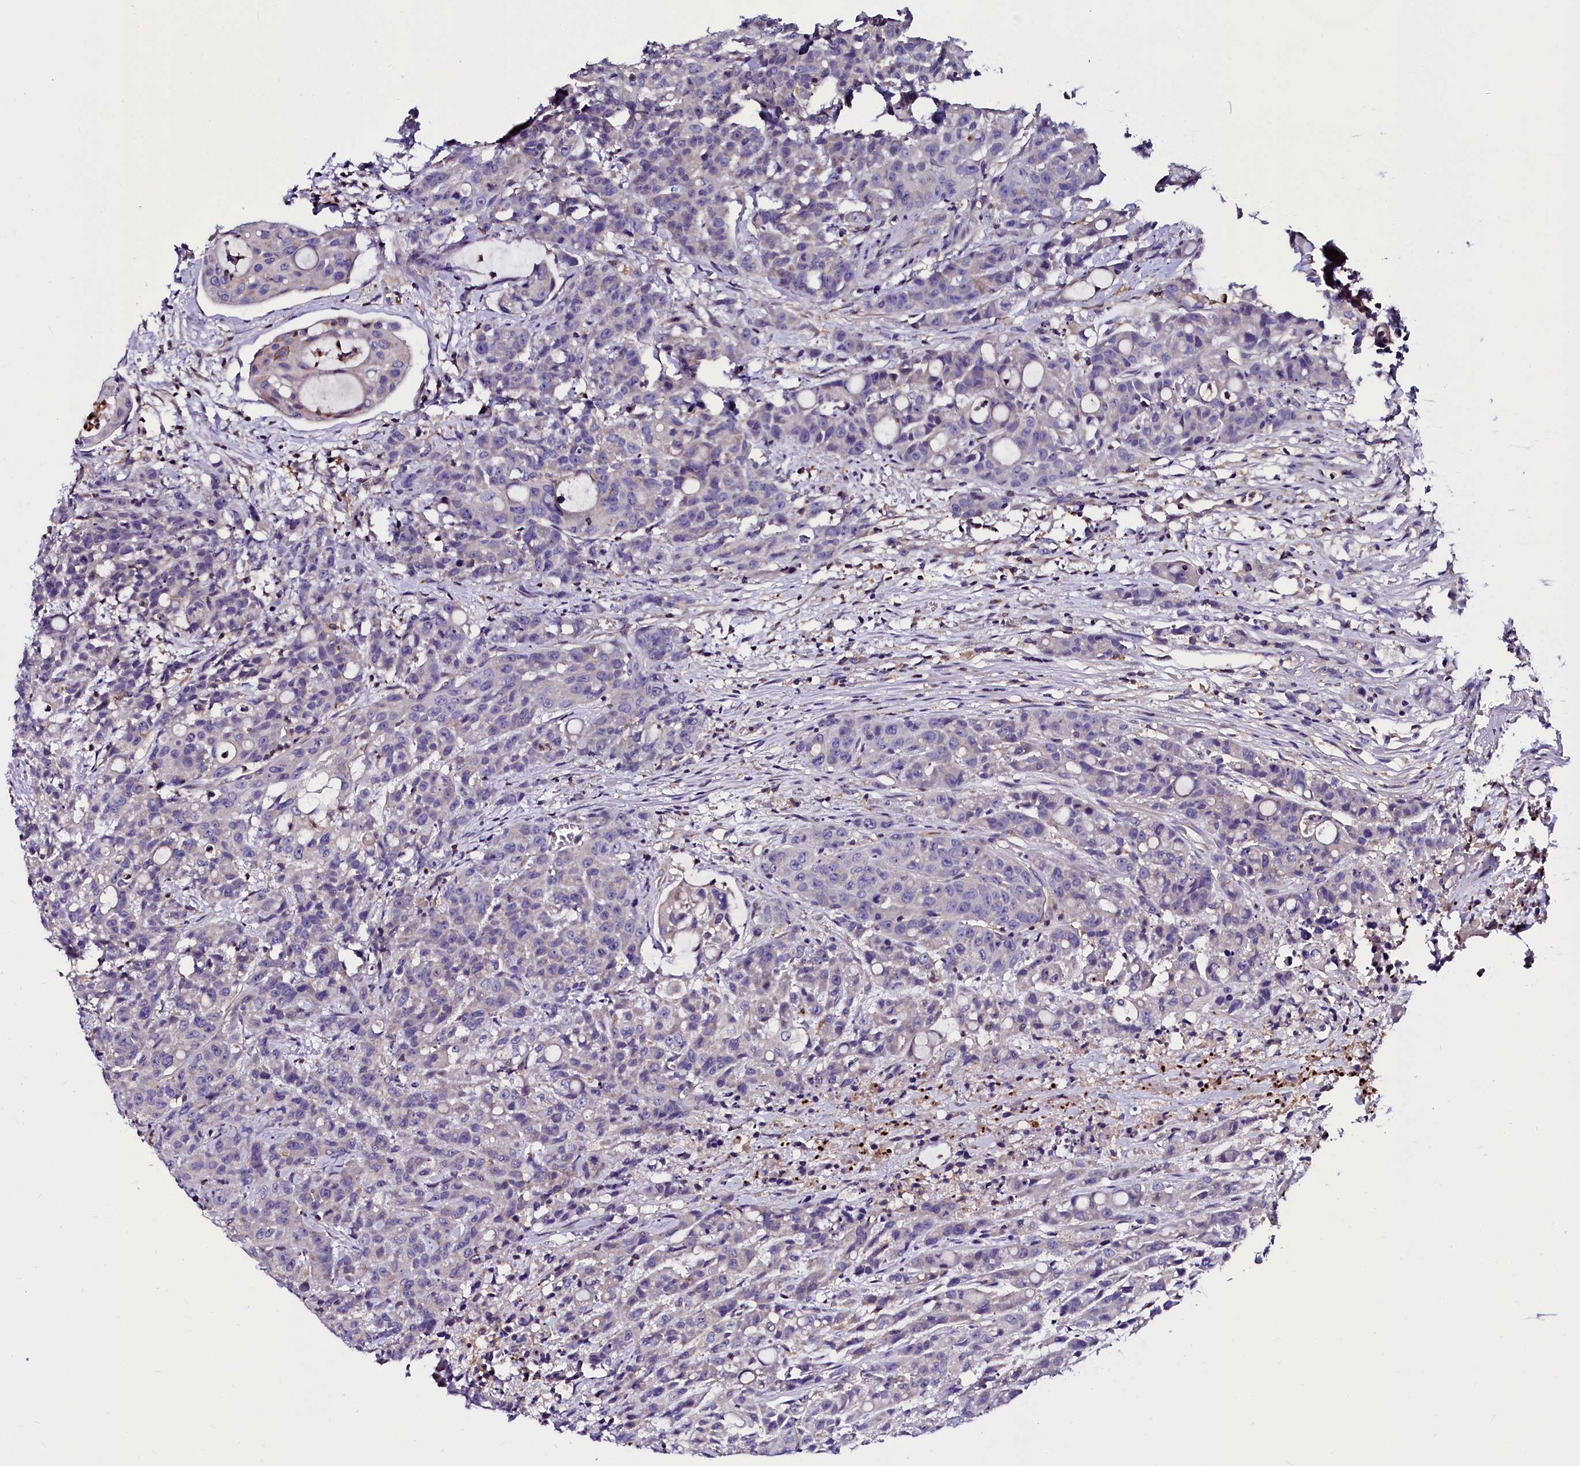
{"staining": {"intensity": "negative", "quantity": "none", "location": "none"}, "tissue": "colorectal cancer", "cell_type": "Tumor cells", "image_type": "cancer", "snomed": [{"axis": "morphology", "description": "Adenocarcinoma, NOS"}, {"axis": "topography", "description": "Colon"}], "caption": "Tumor cells show no significant positivity in colorectal adenocarcinoma. The staining was performed using DAB (3,3'-diaminobenzidine) to visualize the protein expression in brown, while the nuclei were stained in blue with hematoxylin (Magnification: 20x).", "gene": "OTOL1", "patient": {"sex": "male", "age": 62}}